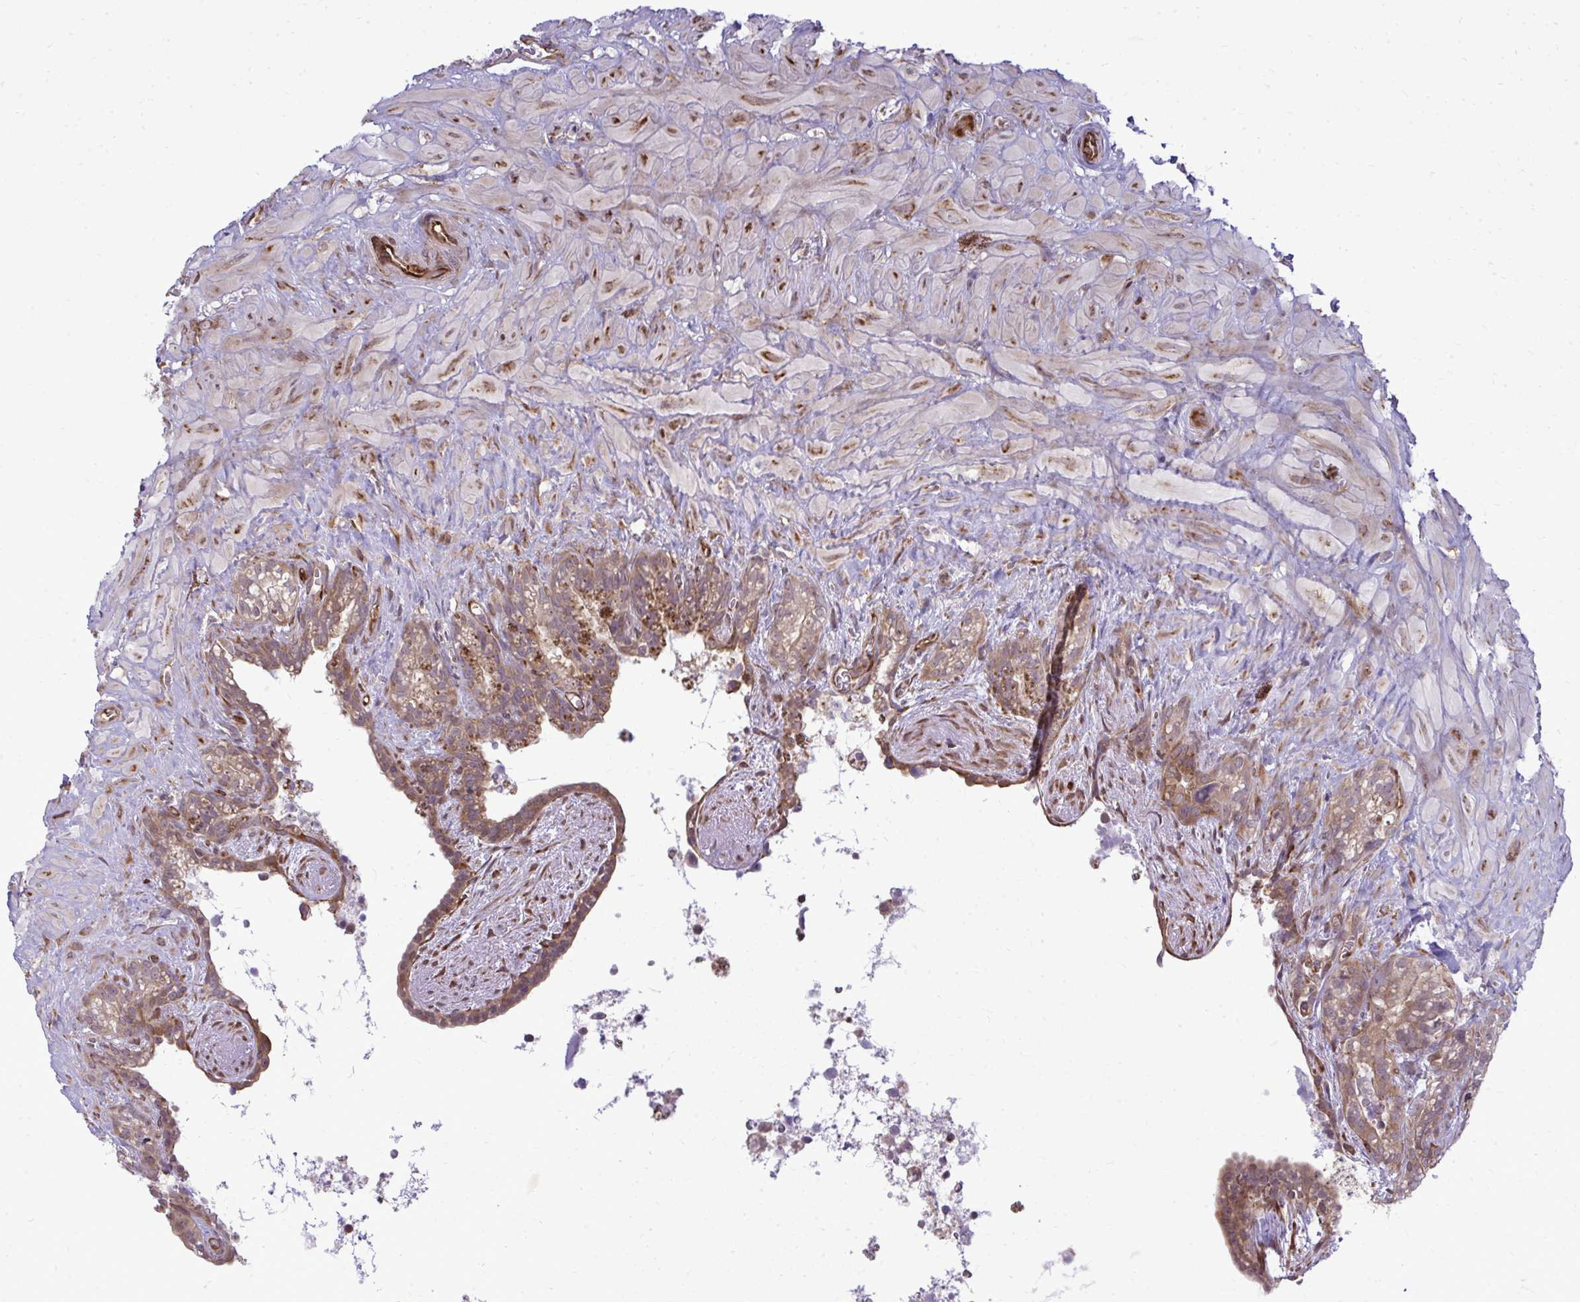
{"staining": {"intensity": "moderate", "quantity": ">75%", "location": "cytoplasmic/membranous"}, "tissue": "seminal vesicle", "cell_type": "Glandular cells", "image_type": "normal", "snomed": [{"axis": "morphology", "description": "Normal tissue, NOS"}, {"axis": "topography", "description": "Seminal veicle"}], "caption": "Glandular cells exhibit medium levels of moderate cytoplasmic/membranous expression in approximately >75% of cells in normal seminal vesicle. The staining was performed using DAB, with brown indicating positive protein expression. Nuclei are stained blue with hematoxylin.", "gene": "FUT10", "patient": {"sex": "male", "age": 76}}